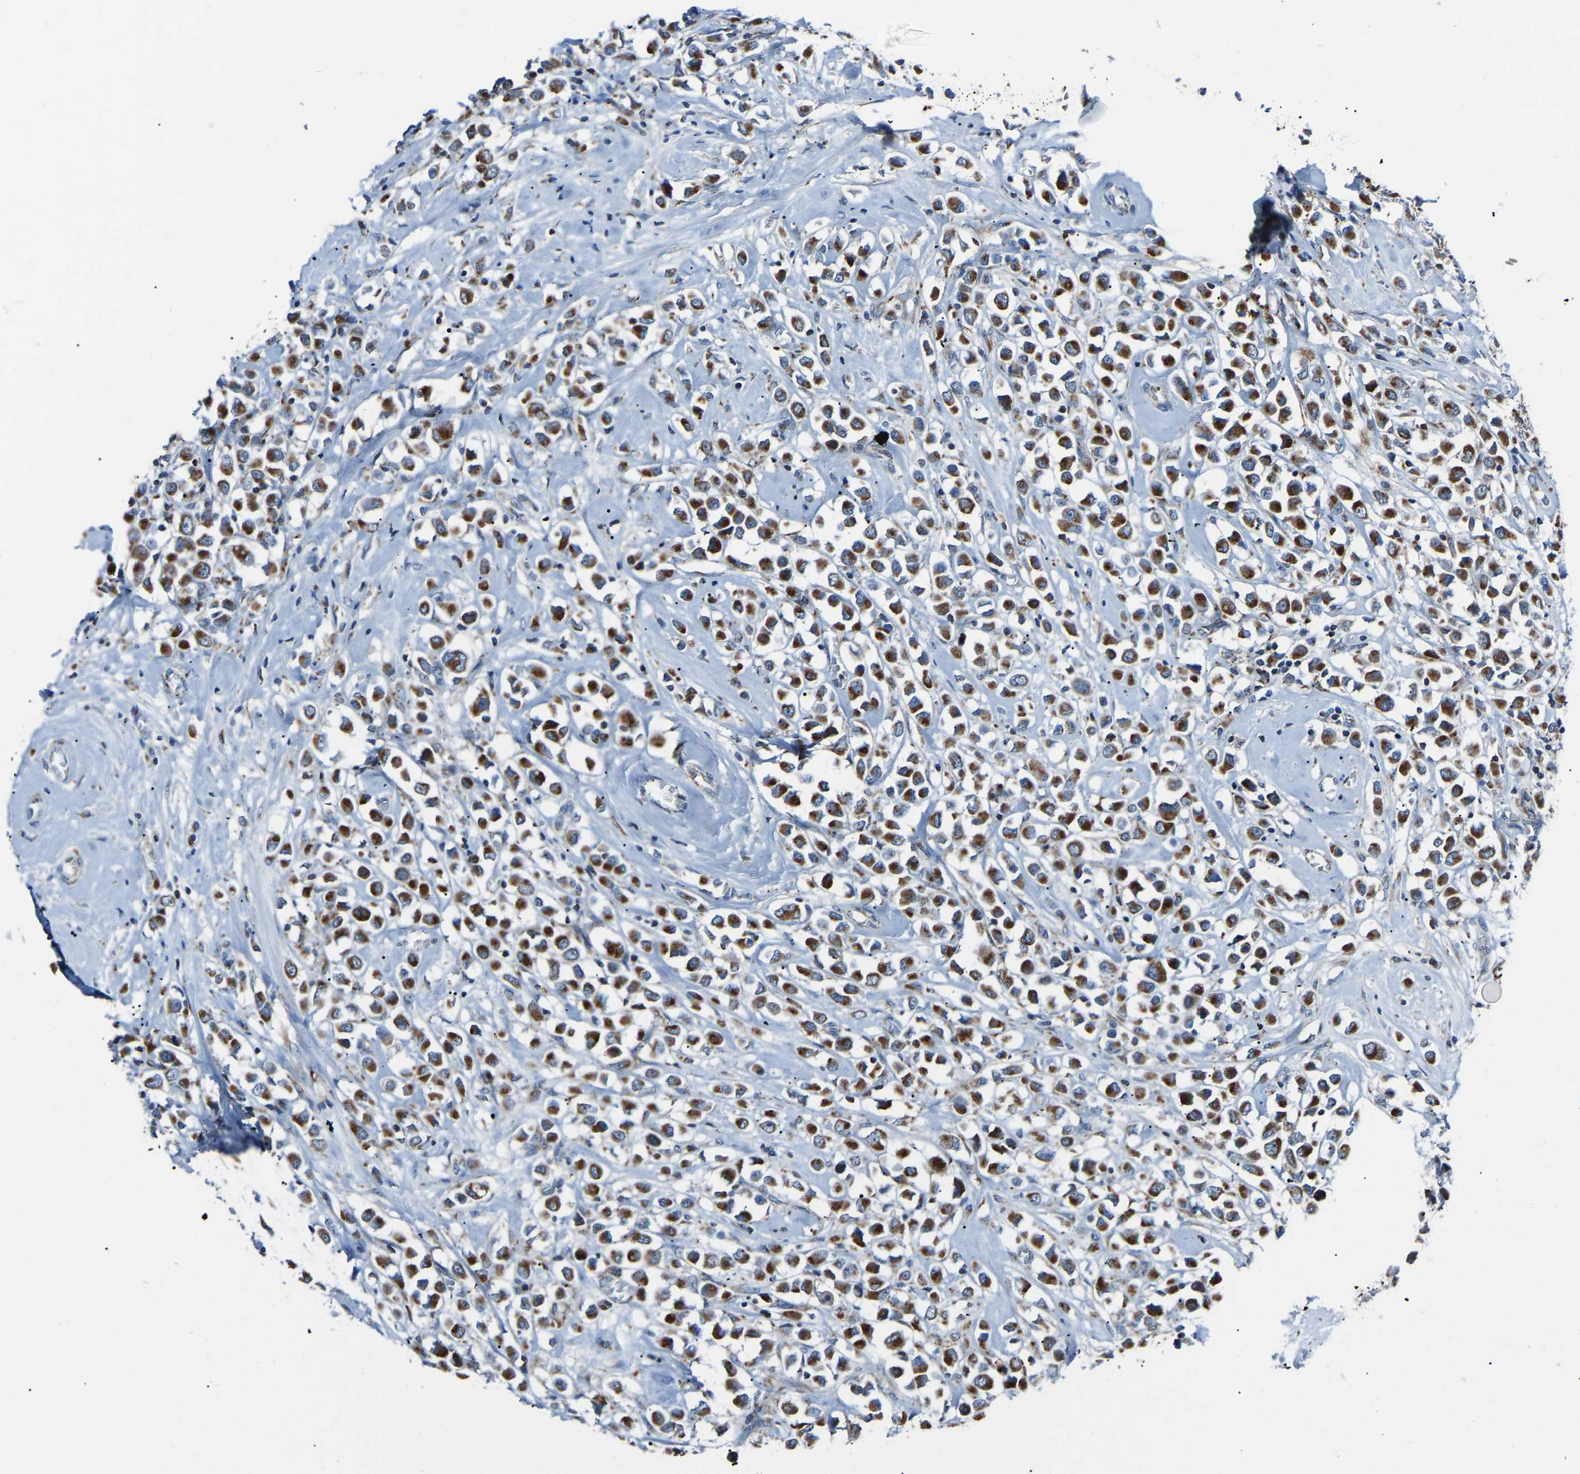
{"staining": {"intensity": "strong", "quantity": ">75%", "location": "cytoplasmic/membranous"}, "tissue": "breast cancer", "cell_type": "Tumor cells", "image_type": "cancer", "snomed": [{"axis": "morphology", "description": "Duct carcinoma"}, {"axis": "topography", "description": "Breast"}], "caption": "About >75% of tumor cells in human breast infiltrating ductal carcinoma exhibit strong cytoplasmic/membranous protein staining as visualized by brown immunohistochemical staining.", "gene": "CANT1", "patient": {"sex": "female", "age": 61}}